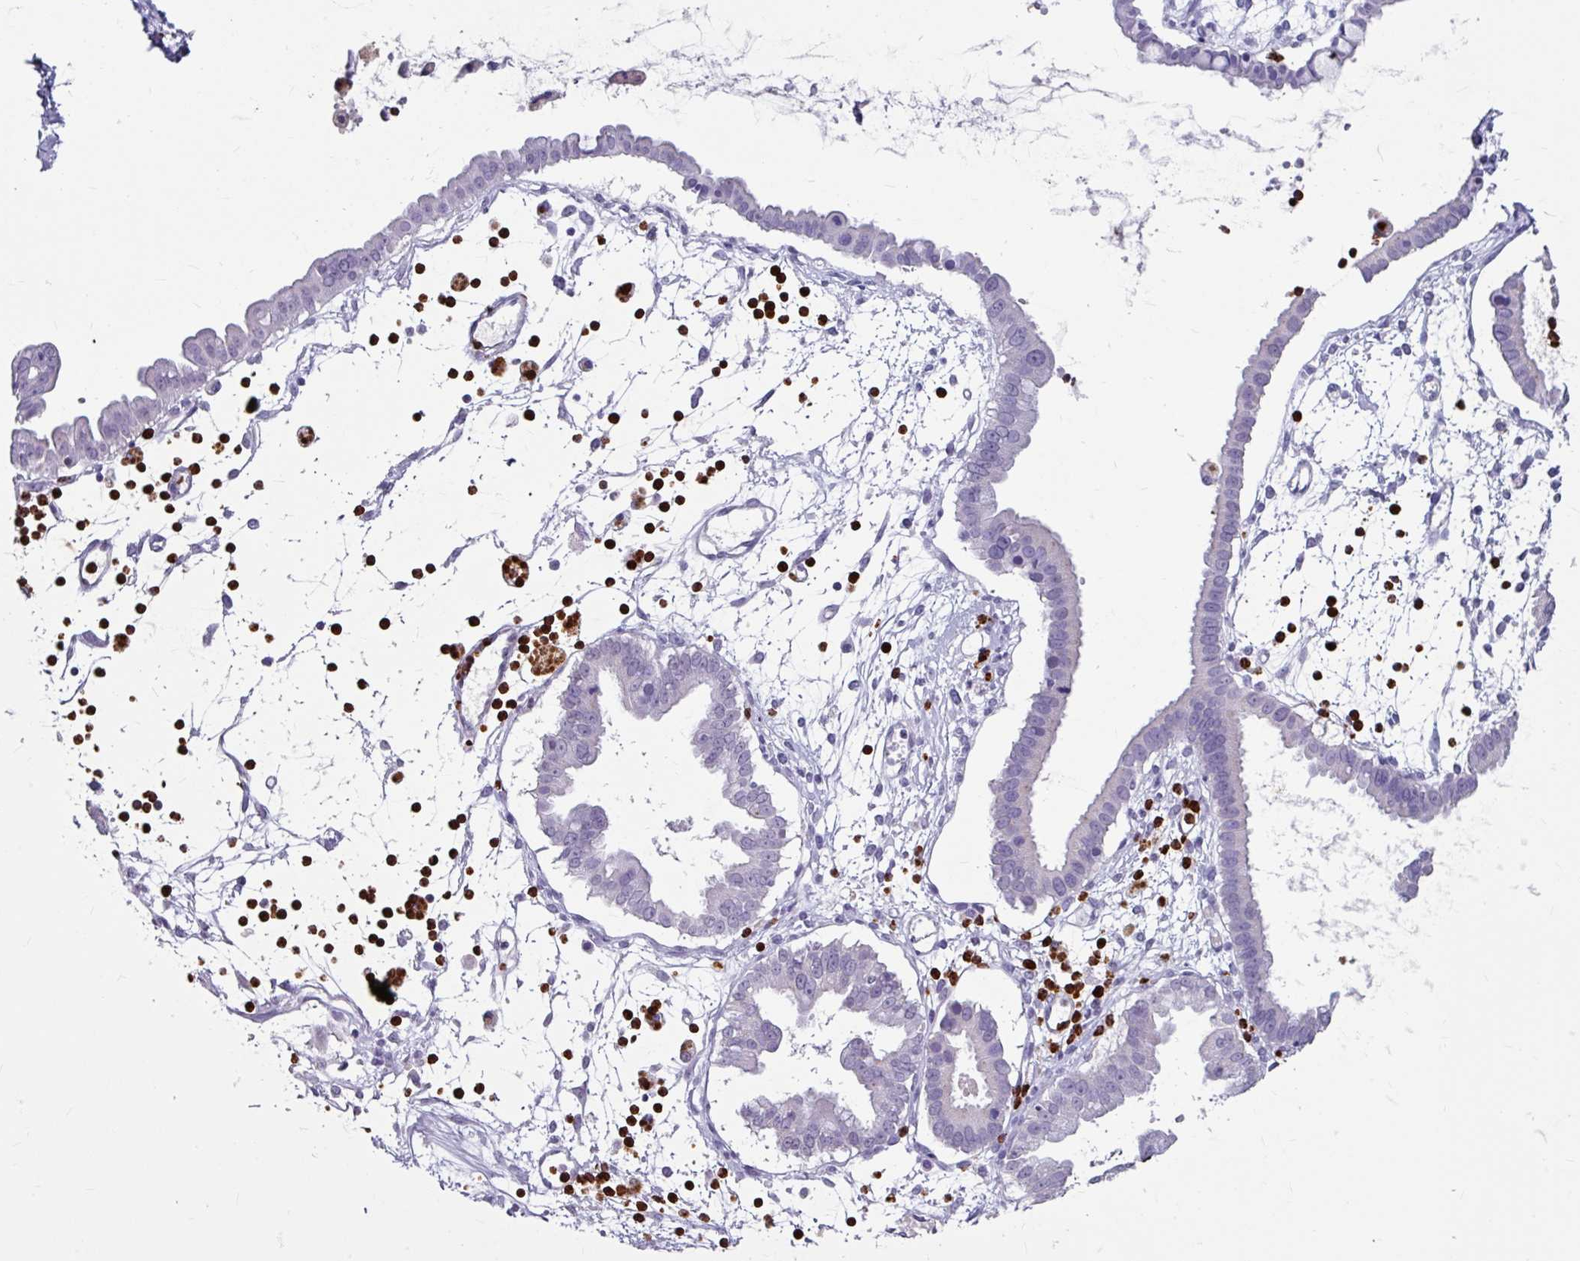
{"staining": {"intensity": "negative", "quantity": "none", "location": "none"}, "tissue": "ovarian cancer", "cell_type": "Tumor cells", "image_type": "cancer", "snomed": [{"axis": "morphology", "description": "Cystadenocarcinoma, mucinous, NOS"}, {"axis": "topography", "description": "Ovary"}], "caption": "The immunohistochemistry photomicrograph has no significant expression in tumor cells of ovarian cancer (mucinous cystadenocarcinoma) tissue.", "gene": "ANKRD1", "patient": {"sex": "female", "age": 61}}